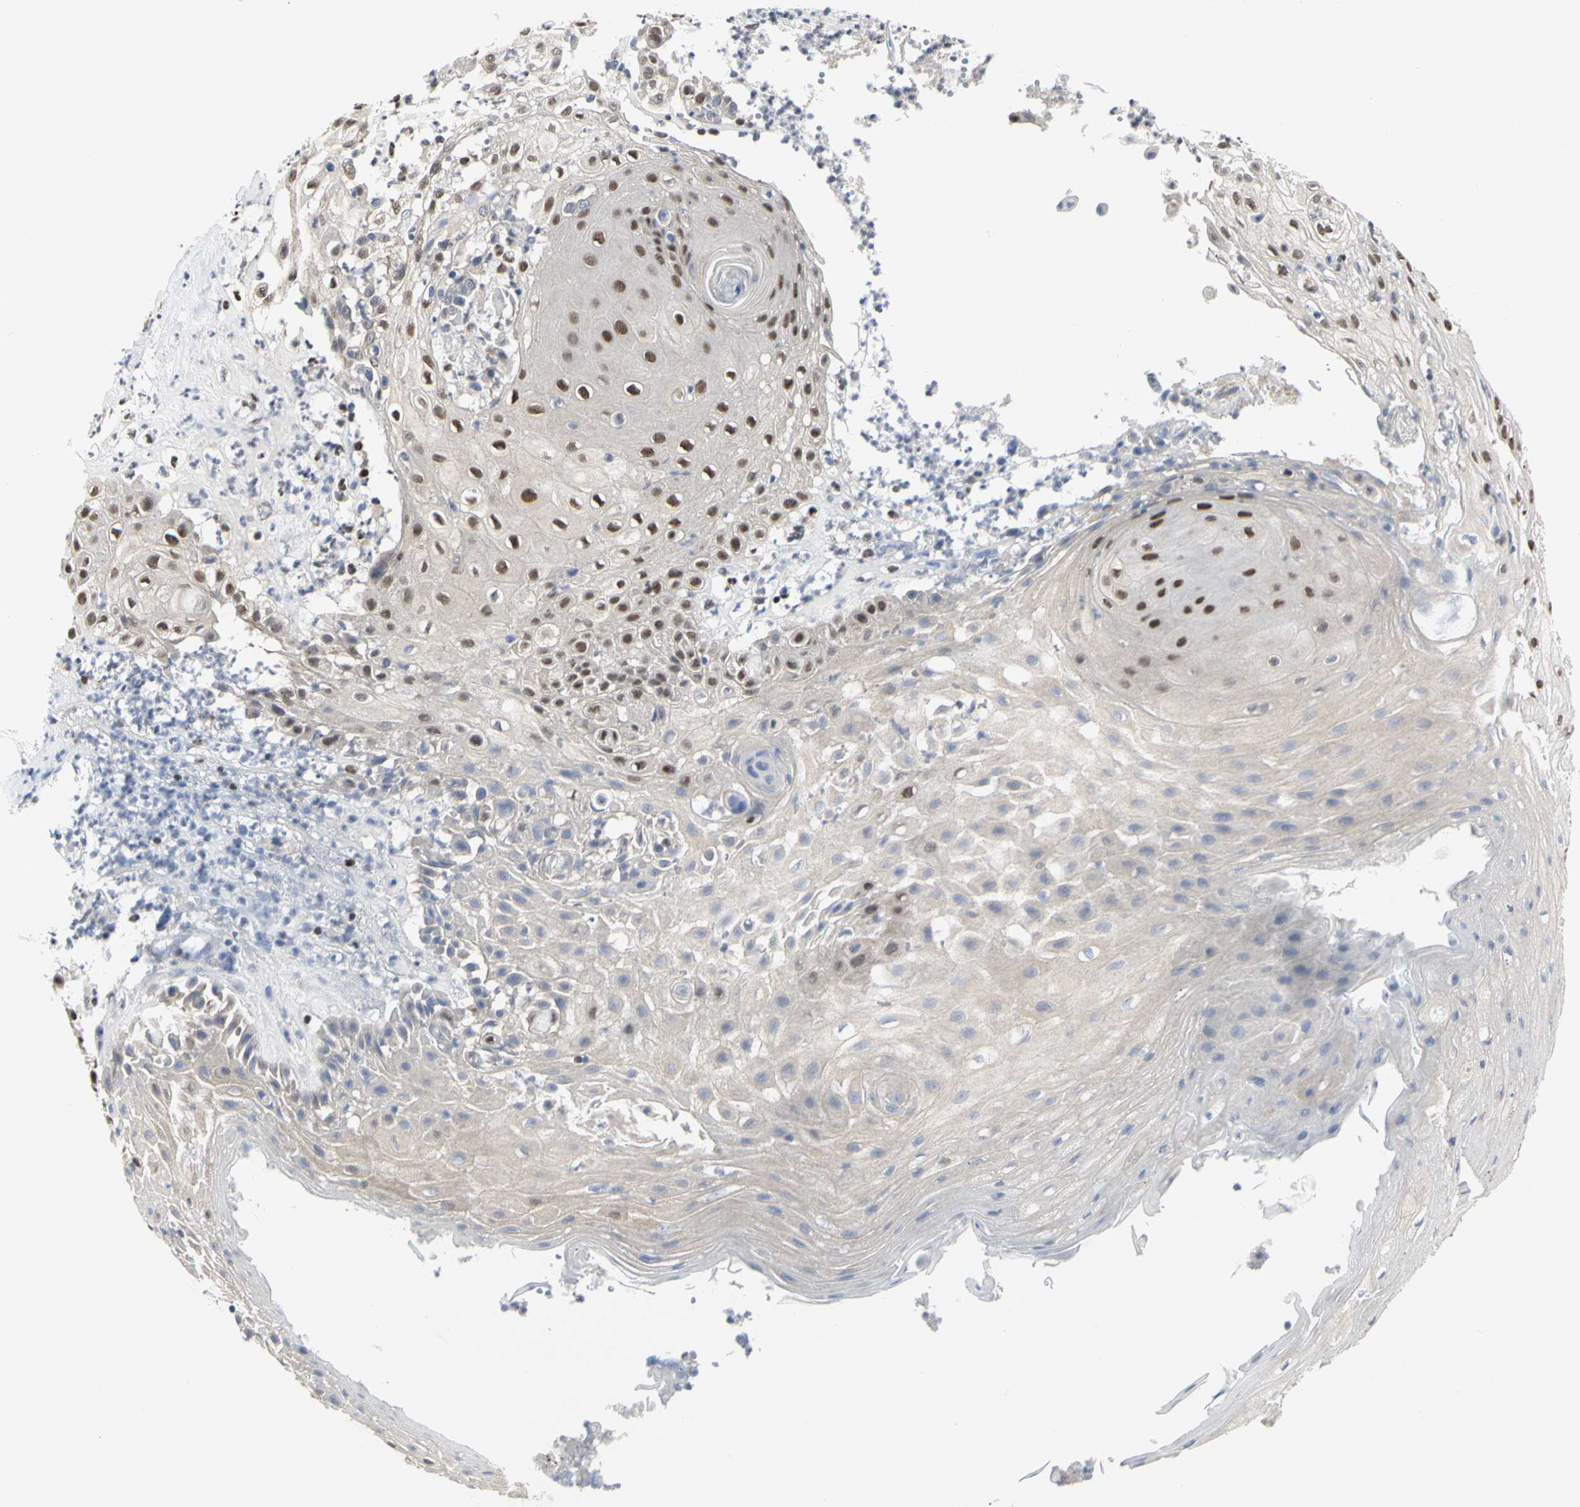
{"staining": {"intensity": "moderate", "quantity": "25%-75%", "location": "nuclear"}, "tissue": "skin cancer", "cell_type": "Tumor cells", "image_type": "cancer", "snomed": [{"axis": "morphology", "description": "Squamous cell carcinoma, NOS"}, {"axis": "topography", "description": "Skin"}], "caption": "Brown immunohistochemical staining in skin cancer (squamous cell carcinoma) shows moderate nuclear expression in about 25%-75% of tumor cells.", "gene": "PRMT3", "patient": {"sex": "male", "age": 65}}